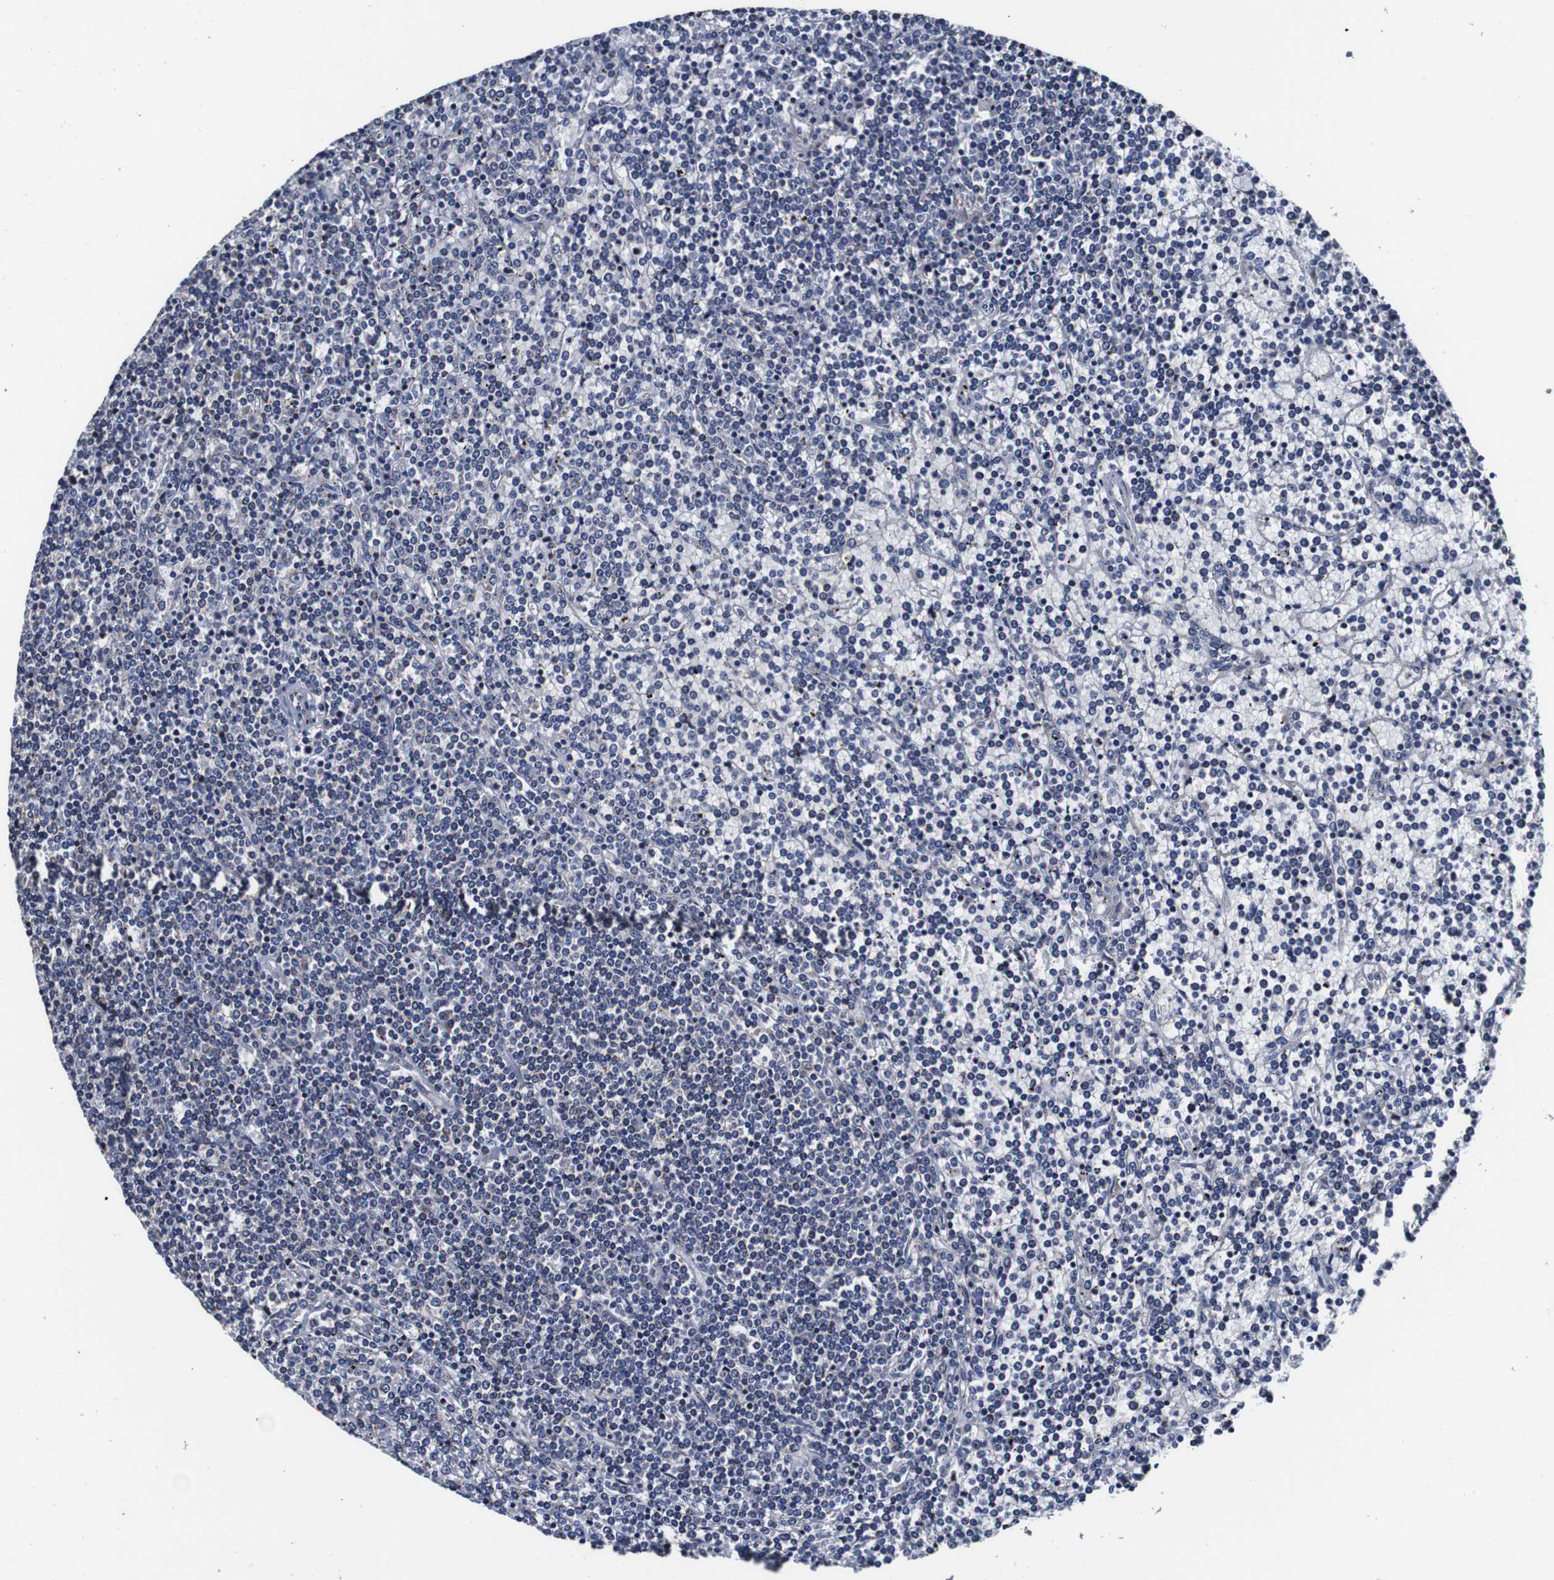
{"staining": {"intensity": "negative", "quantity": "none", "location": "none"}, "tissue": "lymphoma", "cell_type": "Tumor cells", "image_type": "cancer", "snomed": [{"axis": "morphology", "description": "Malignant lymphoma, non-Hodgkin's type, Low grade"}, {"axis": "topography", "description": "Spleen"}], "caption": "This micrograph is of lymphoma stained with immunohistochemistry (IHC) to label a protein in brown with the nuclei are counter-stained blue. There is no expression in tumor cells.", "gene": "PDCD6IP", "patient": {"sex": "female", "age": 19}}